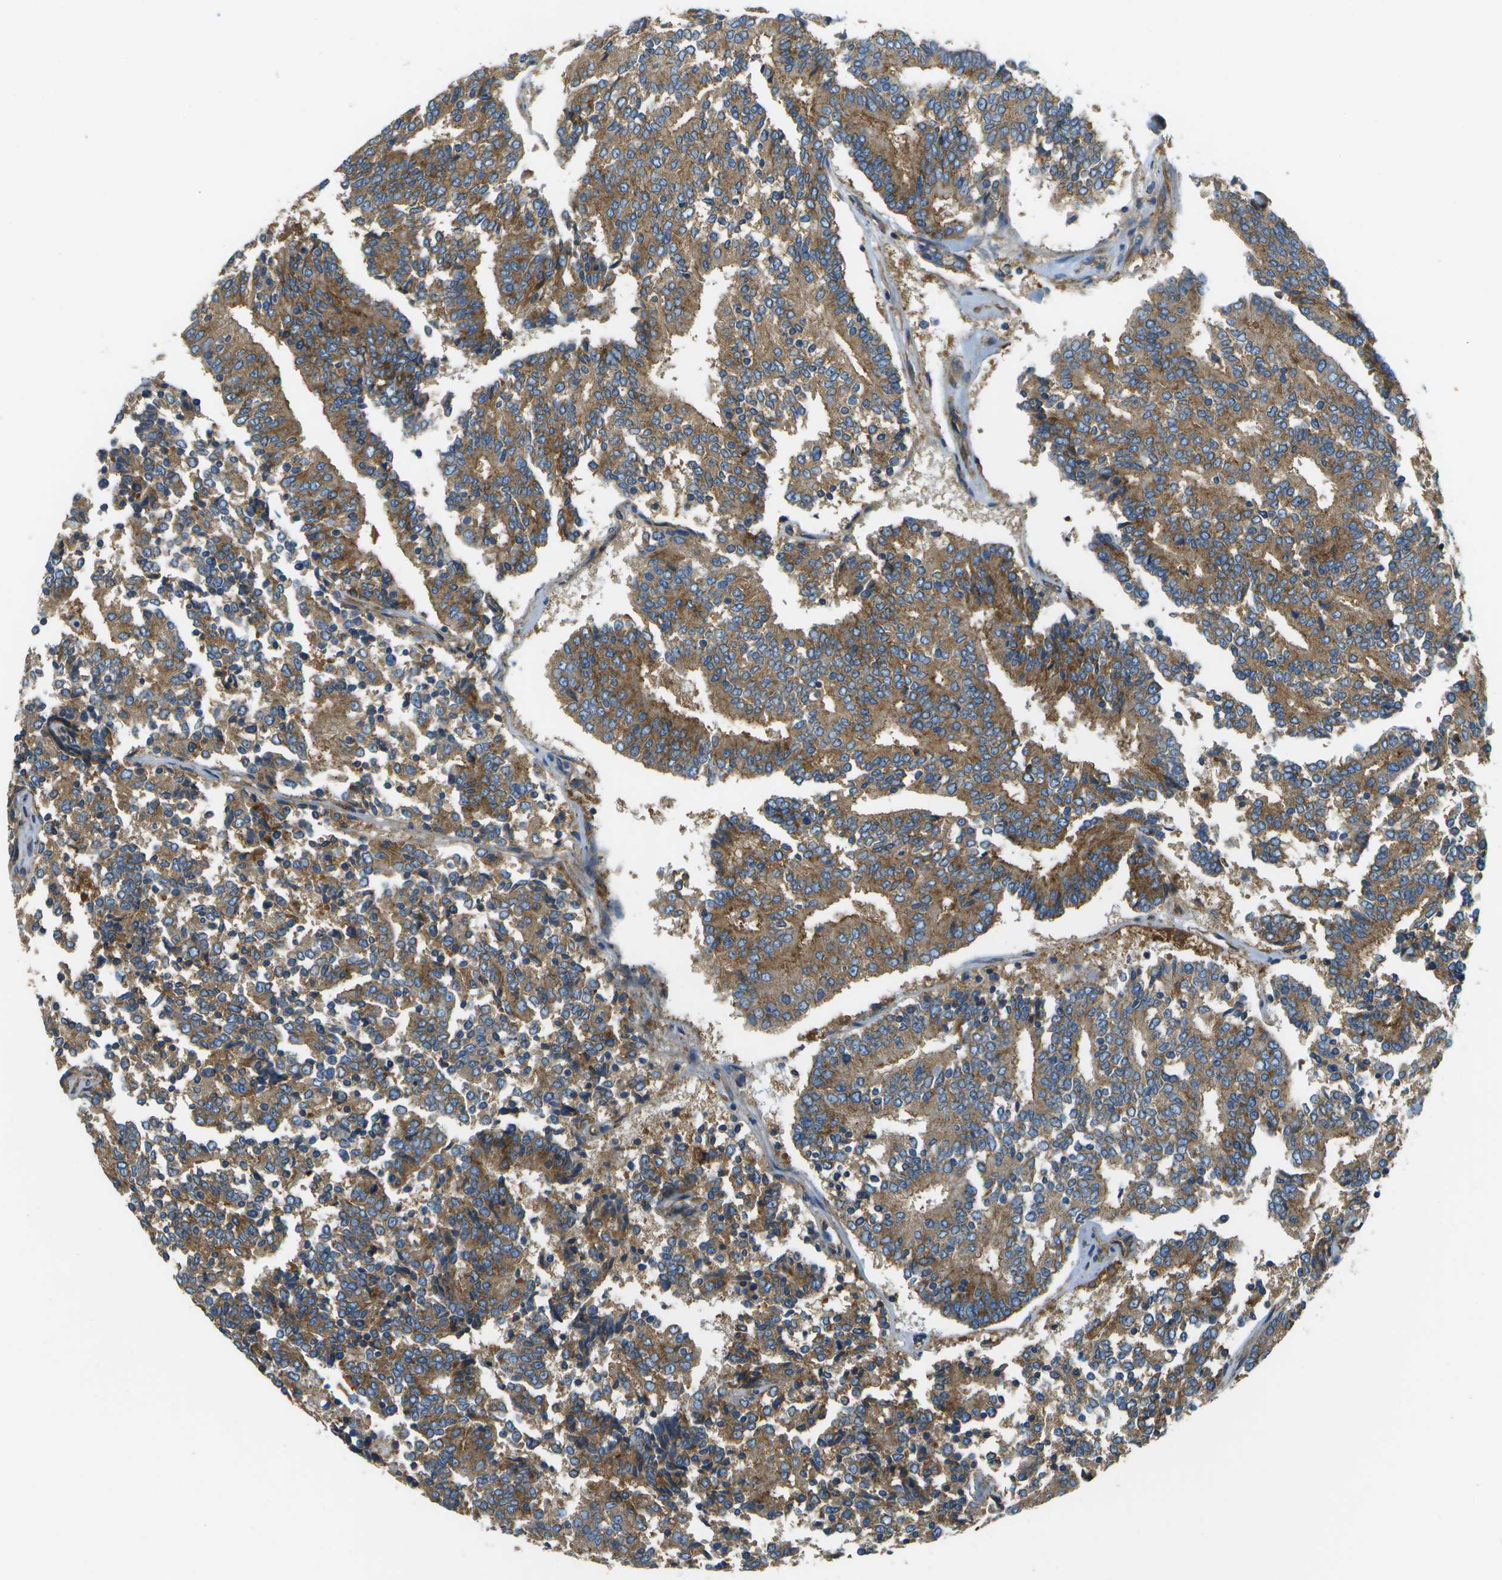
{"staining": {"intensity": "moderate", "quantity": ">75%", "location": "cytoplasmic/membranous"}, "tissue": "prostate cancer", "cell_type": "Tumor cells", "image_type": "cancer", "snomed": [{"axis": "morphology", "description": "Normal tissue, NOS"}, {"axis": "morphology", "description": "Adenocarcinoma, High grade"}, {"axis": "topography", "description": "Prostate"}, {"axis": "topography", "description": "Seminal veicle"}], "caption": "Human prostate adenocarcinoma (high-grade) stained for a protein (brown) shows moderate cytoplasmic/membranous positive positivity in approximately >75% of tumor cells.", "gene": "CLTC", "patient": {"sex": "male", "age": 55}}